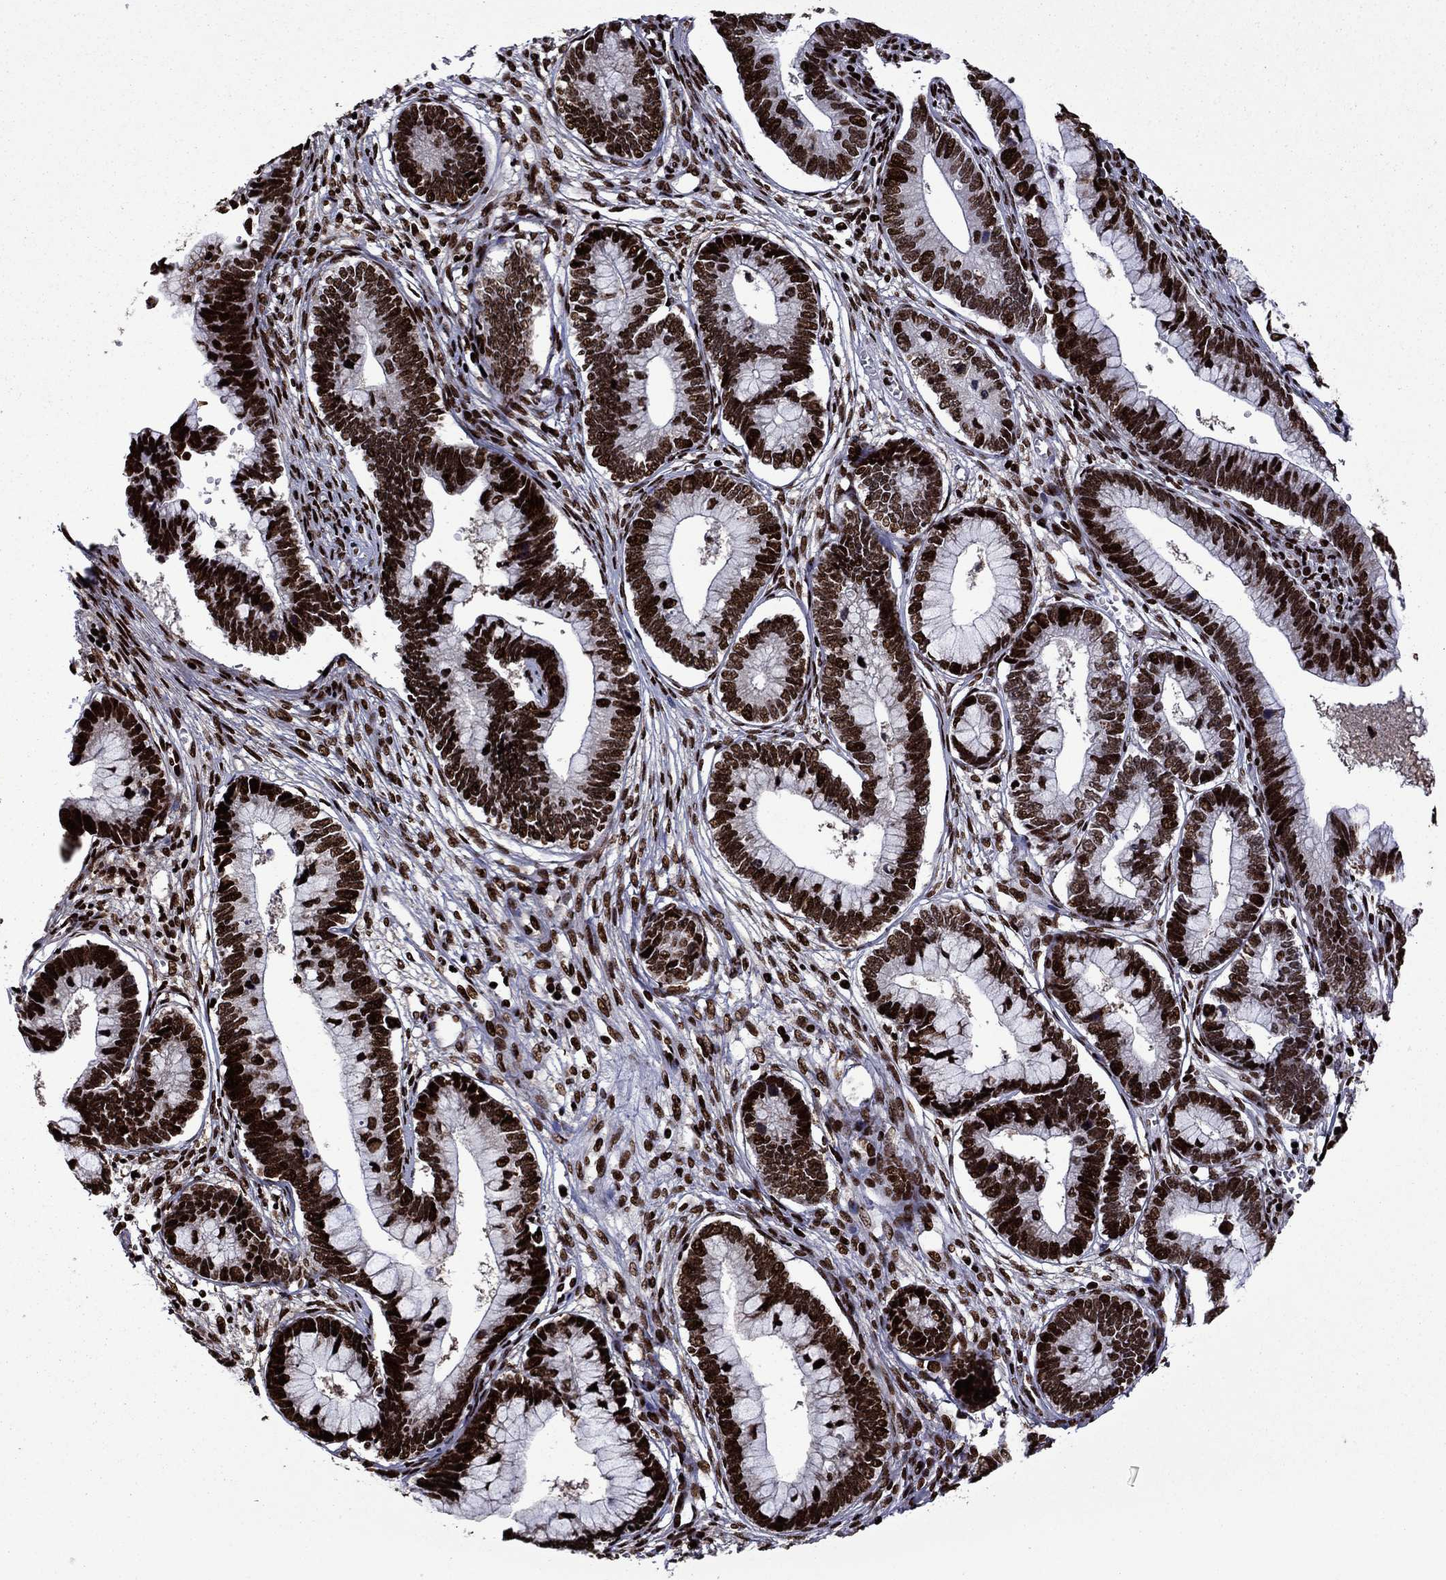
{"staining": {"intensity": "strong", "quantity": ">75%", "location": "nuclear"}, "tissue": "cervical cancer", "cell_type": "Tumor cells", "image_type": "cancer", "snomed": [{"axis": "morphology", "description": "Adenocarcinoma, NOS"}, {"axis": "topography", "description": "Cervix"}], "caption": "Tumor cells exhibit high levels of strong nuclear staining in about >75% of cells in adenocarcinoma (cervical).", "gene": "LIMK1", "patient": {"sex": "female", "age": 44}}